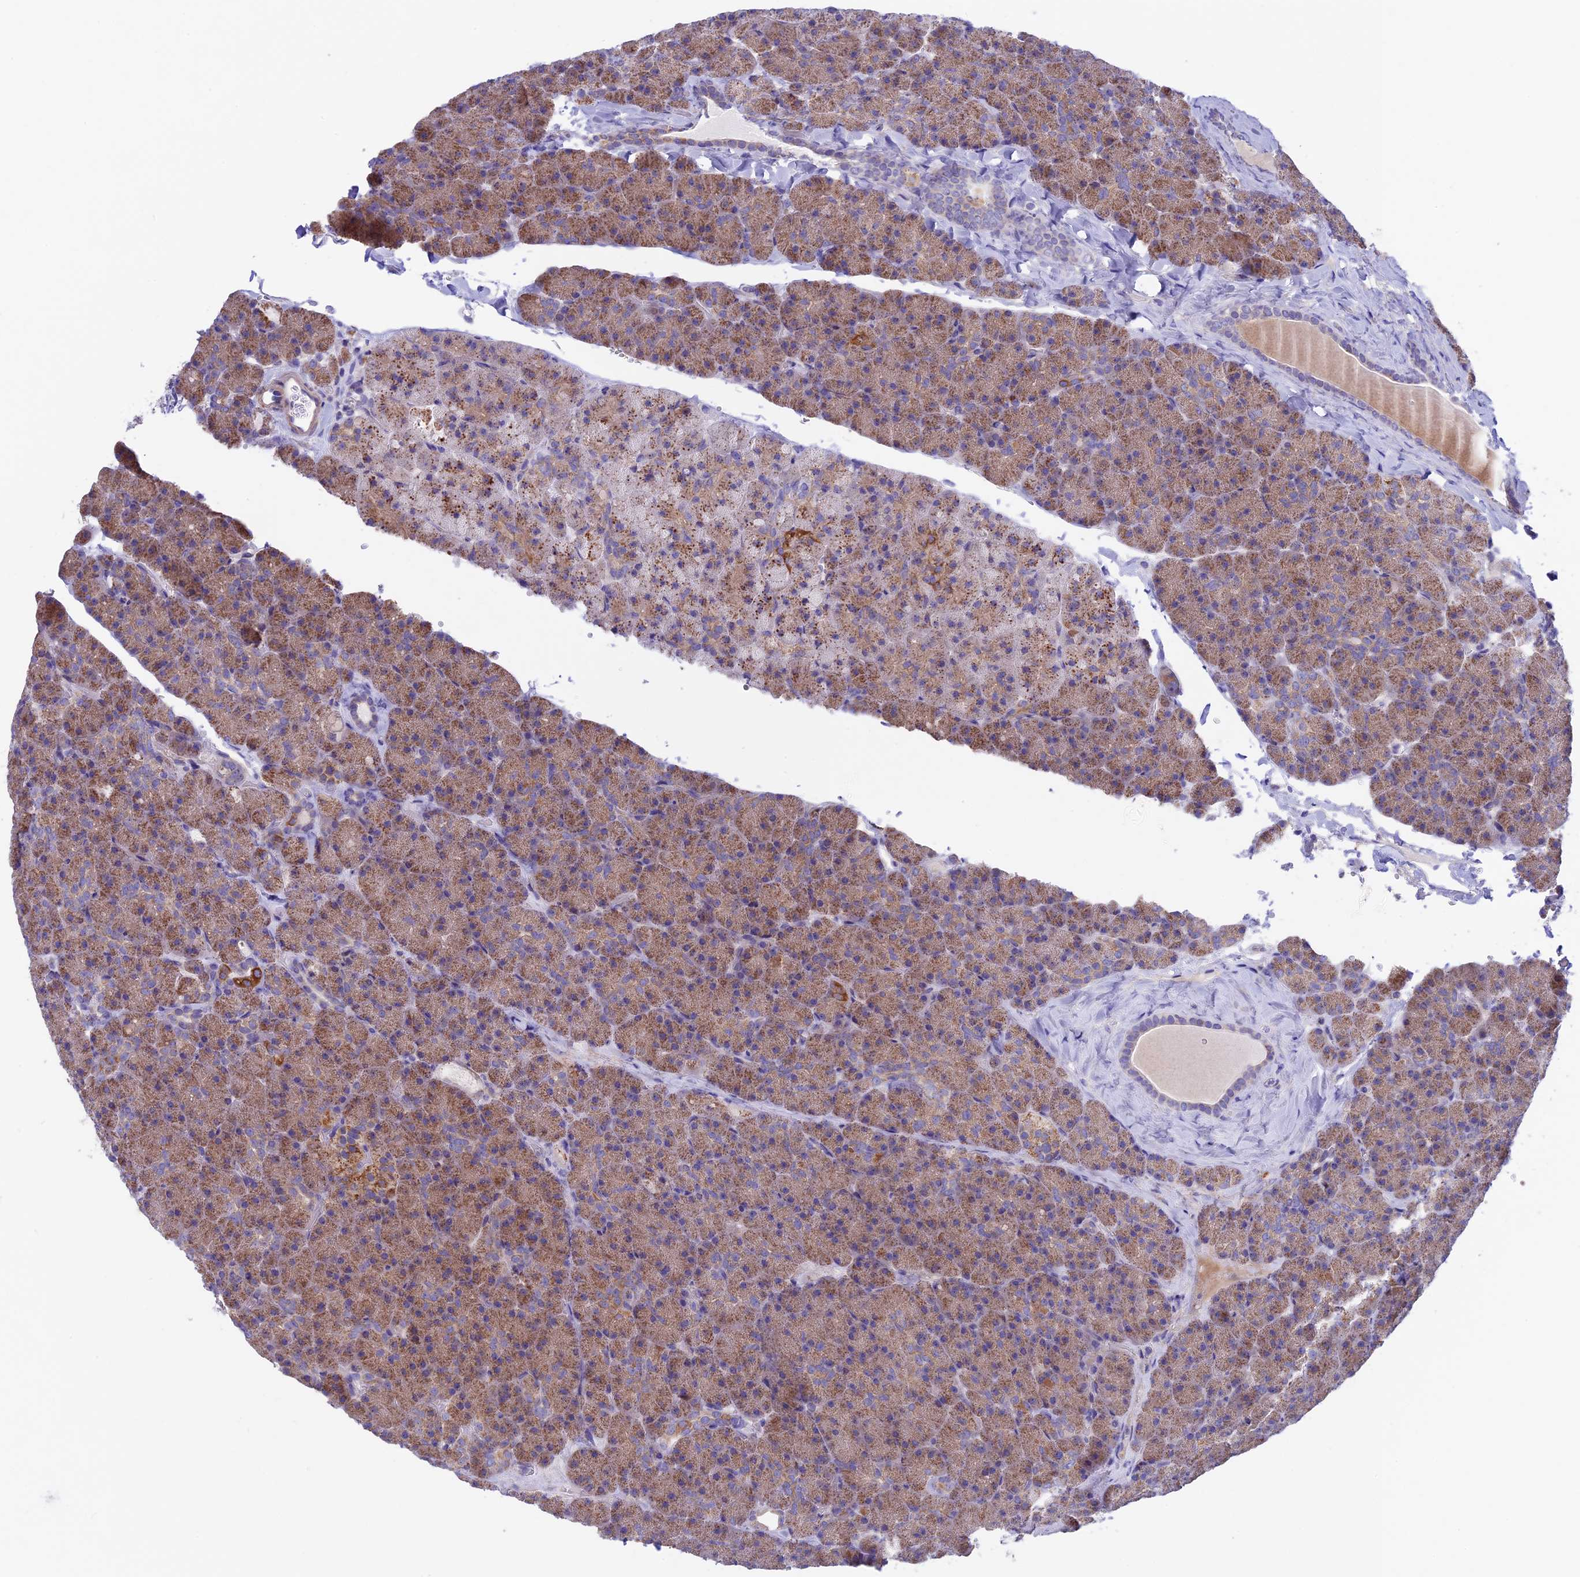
{"staining": {"intensity": "moderate", "quantity": ">75%", "location": "cytoplasmic/membranous"}, "tissue": "pancreas", "cell_type": "Exocrine glandular cells", "image_type": "normal", "snomed": [{"axis": "morphology", "description": "Normal tissue, NOS"}, {"axis": "topography", "description": "Pancreas"}], "caption": "A medium amount of moderate cytoplasmic/membranous staining is identified in about >75% of exocrine glandular cells in normal pancreas. Using DAB (3,3'-diaminobenzidine) (brown) and hematoxylin (blue) stains, captured at high magnification using brightfield microscopy.", "gene": "ETFDH", "patient": {"sex": "male", "age": 36}}